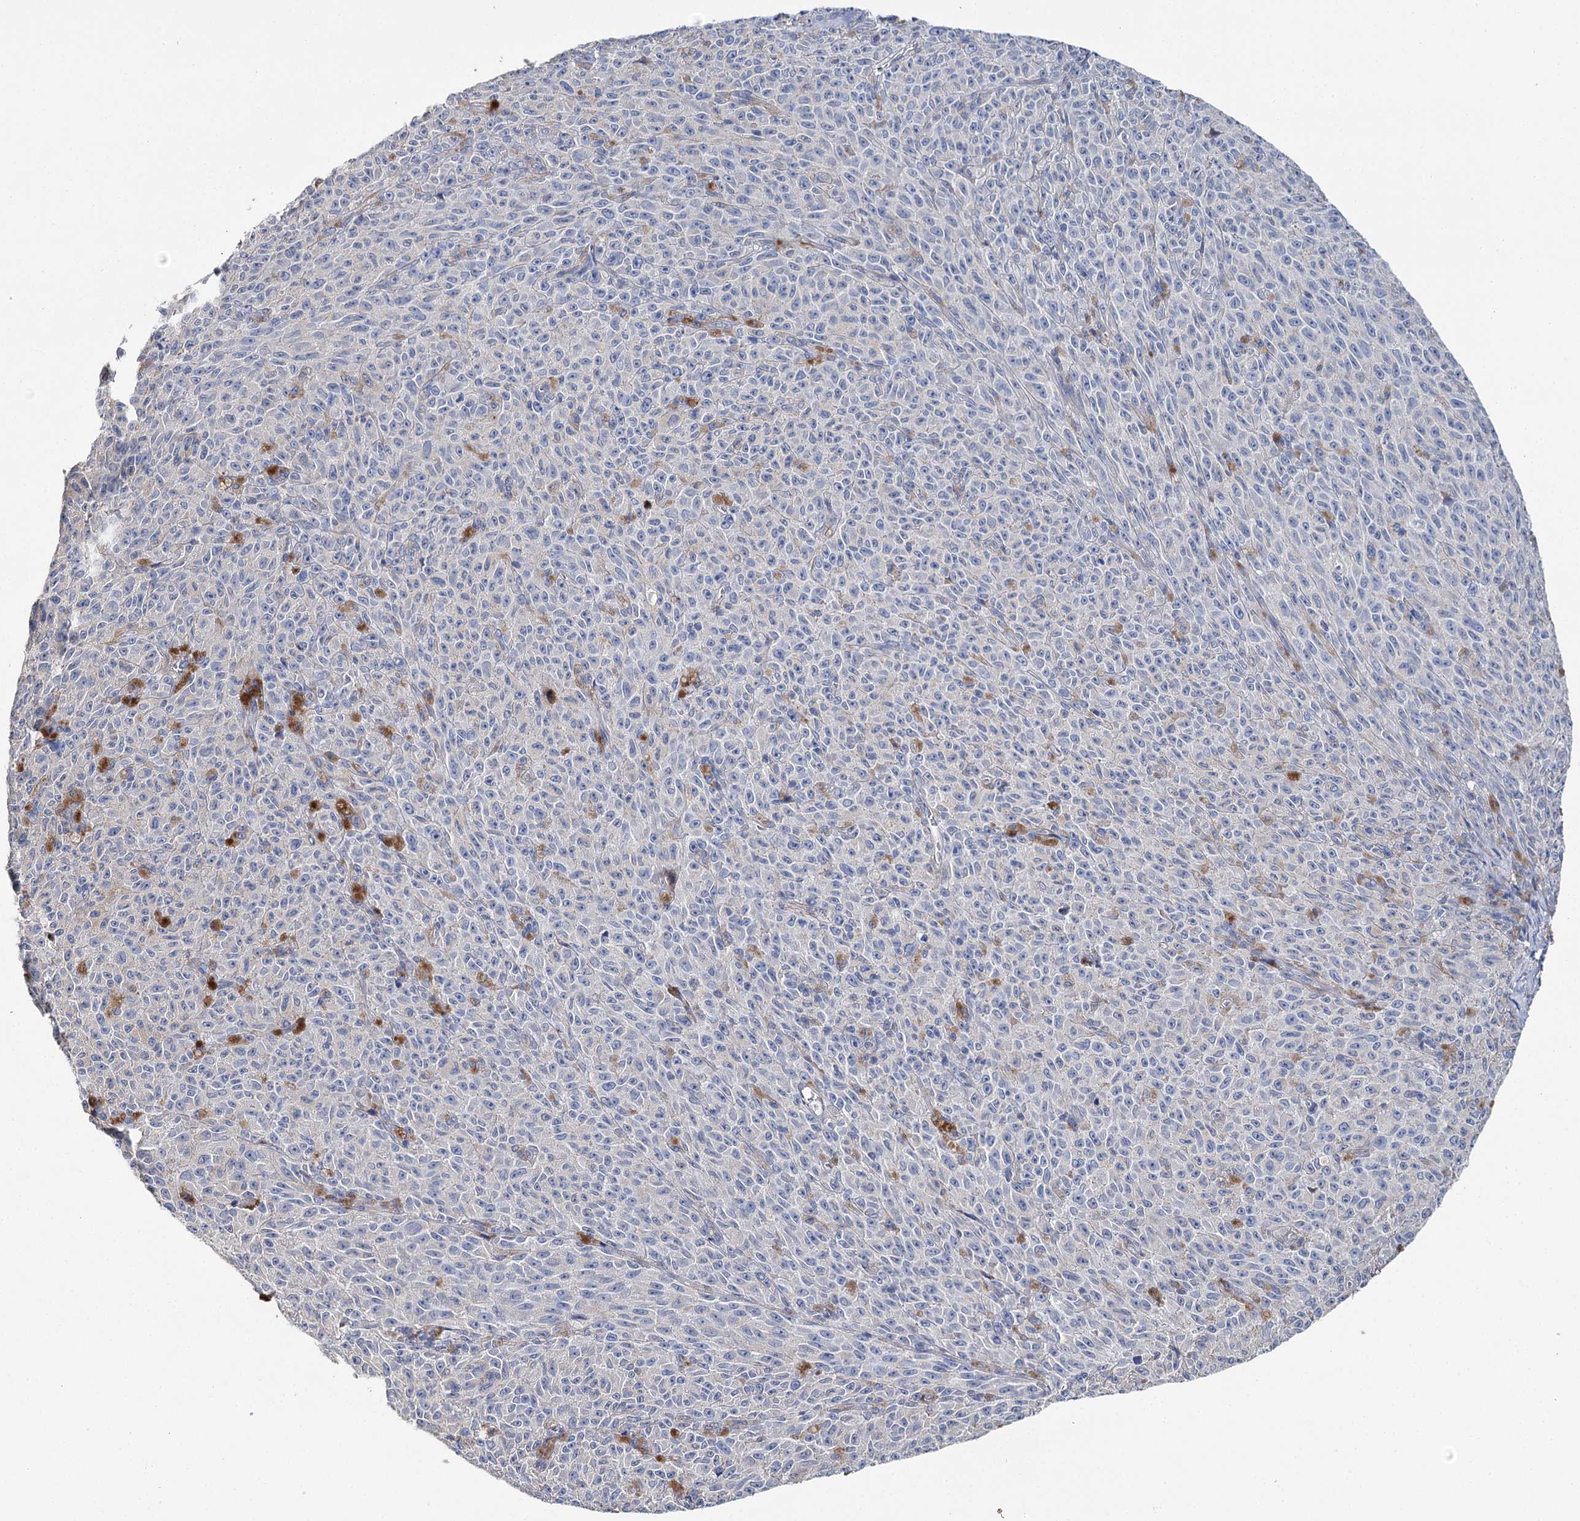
{"staining": {"intensity": "negative", "quantity": "none", "location": "none"}, "tissue": "melanoma", "cell_type": "Tumor cells", "image_type": "cancer", "snomed": [{"axis": "morphology", "description": "Malignant melanoma, NOS"}, {"axis": "topography", "description": "Skin"}], "caption": "The micrograph shows no significant staining in tumor cells of malignant melanoma.", "gene": "EPYC", "patient": {"sex": "female", "age": 82}}